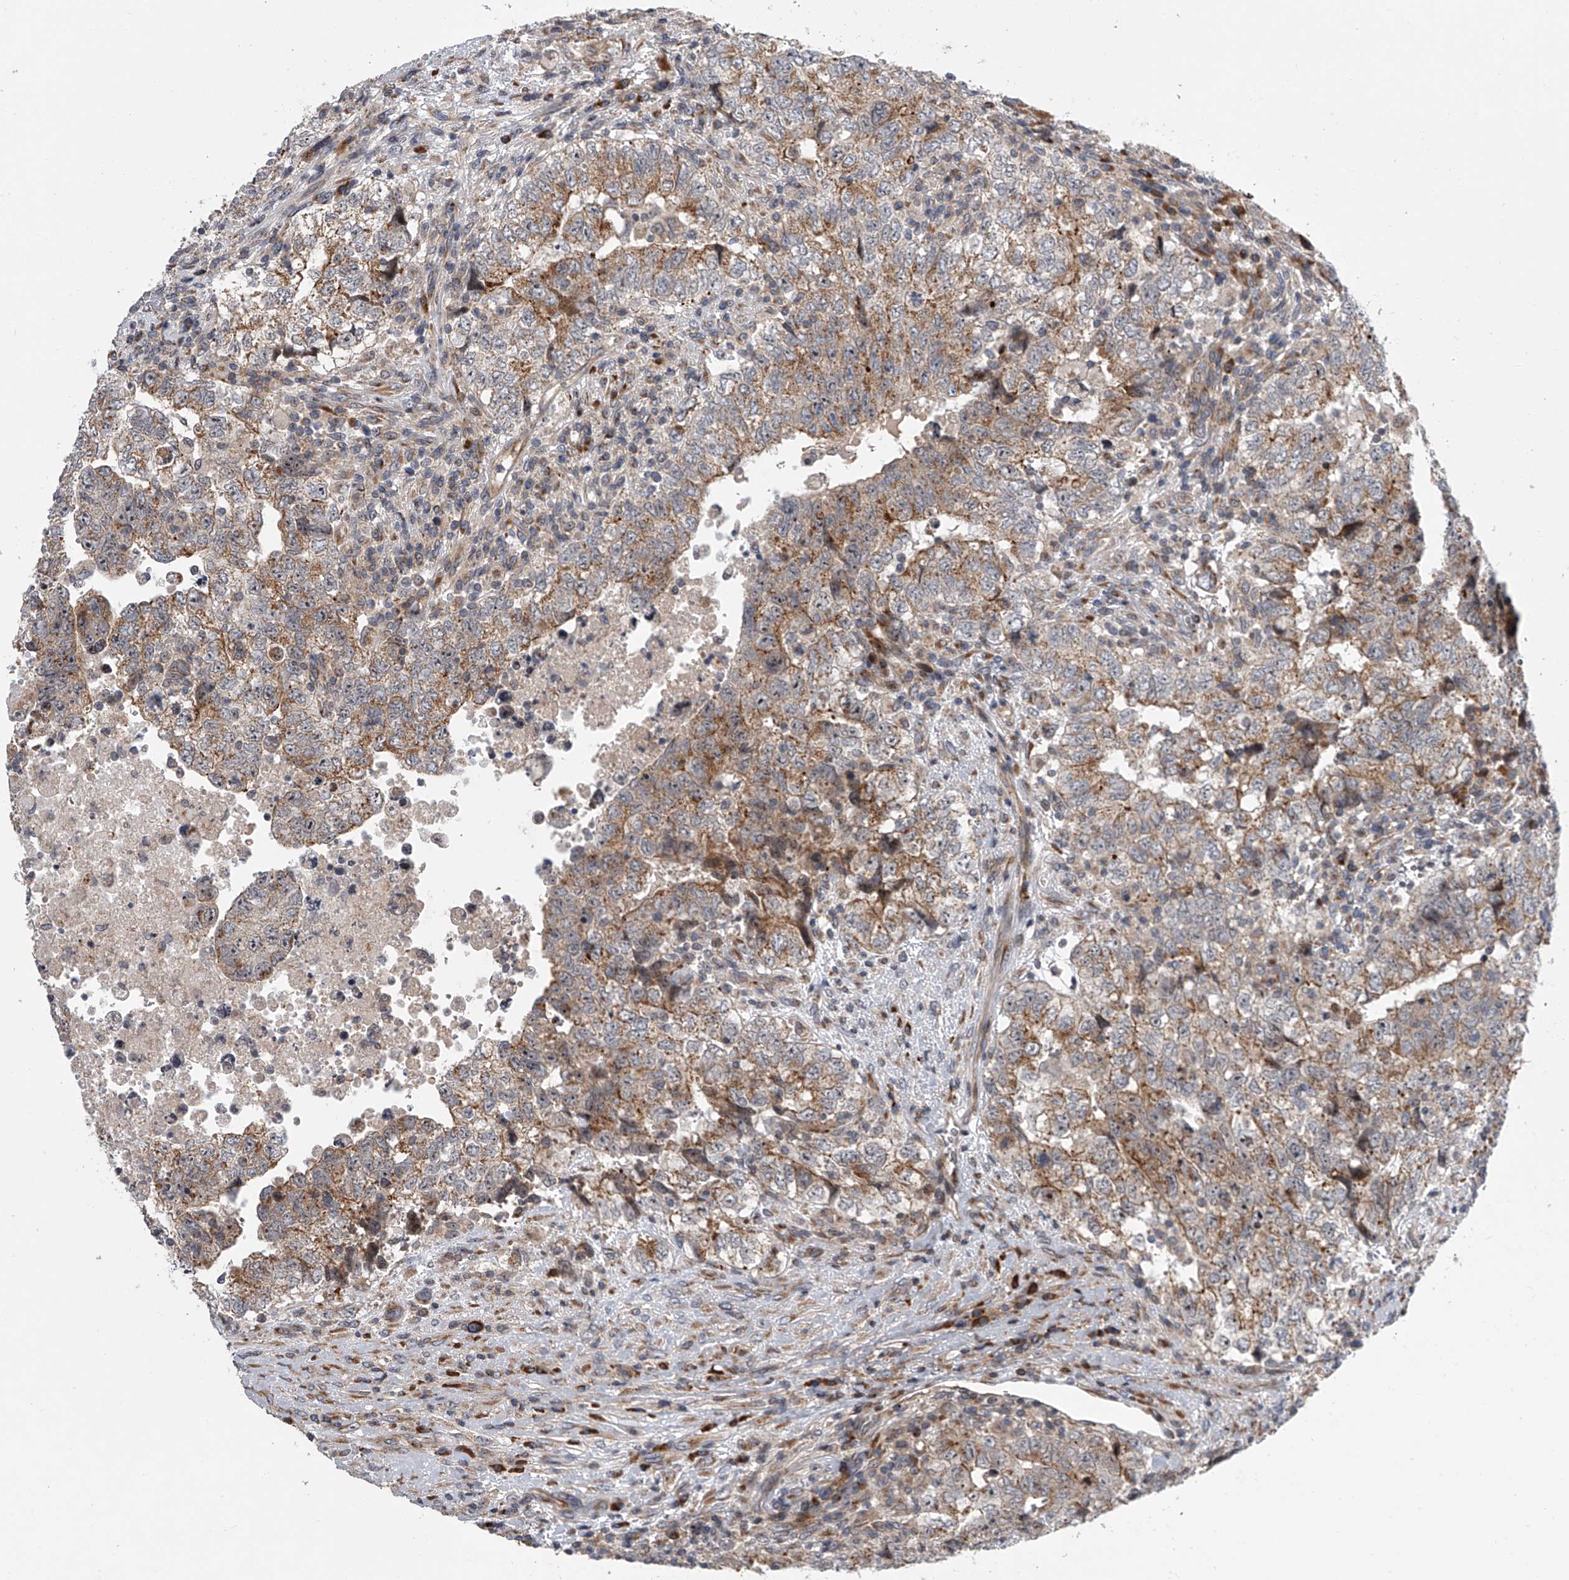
{"staining": {"intensity": "moderate", "quantity": ">75%", "location": "cytoplasmic/membranous"}, "tissue": "testis cancer", "cell_type": "Tumor cells", "image_type": "cancer", "snomed": [{"axis": "morphology", "description": "Carcinoma, Embryonal, NOS"}, {"axis": "topography", "description": "Testis"}], "caption": "Tumor cells reveal medium levels of moderate cytoplasmic/membranous expression in approximately >75% of cells in human testis embryonal carcinoma.", "gene": "DLGAP2", "patient": {"sex": "male", "age": 37}}